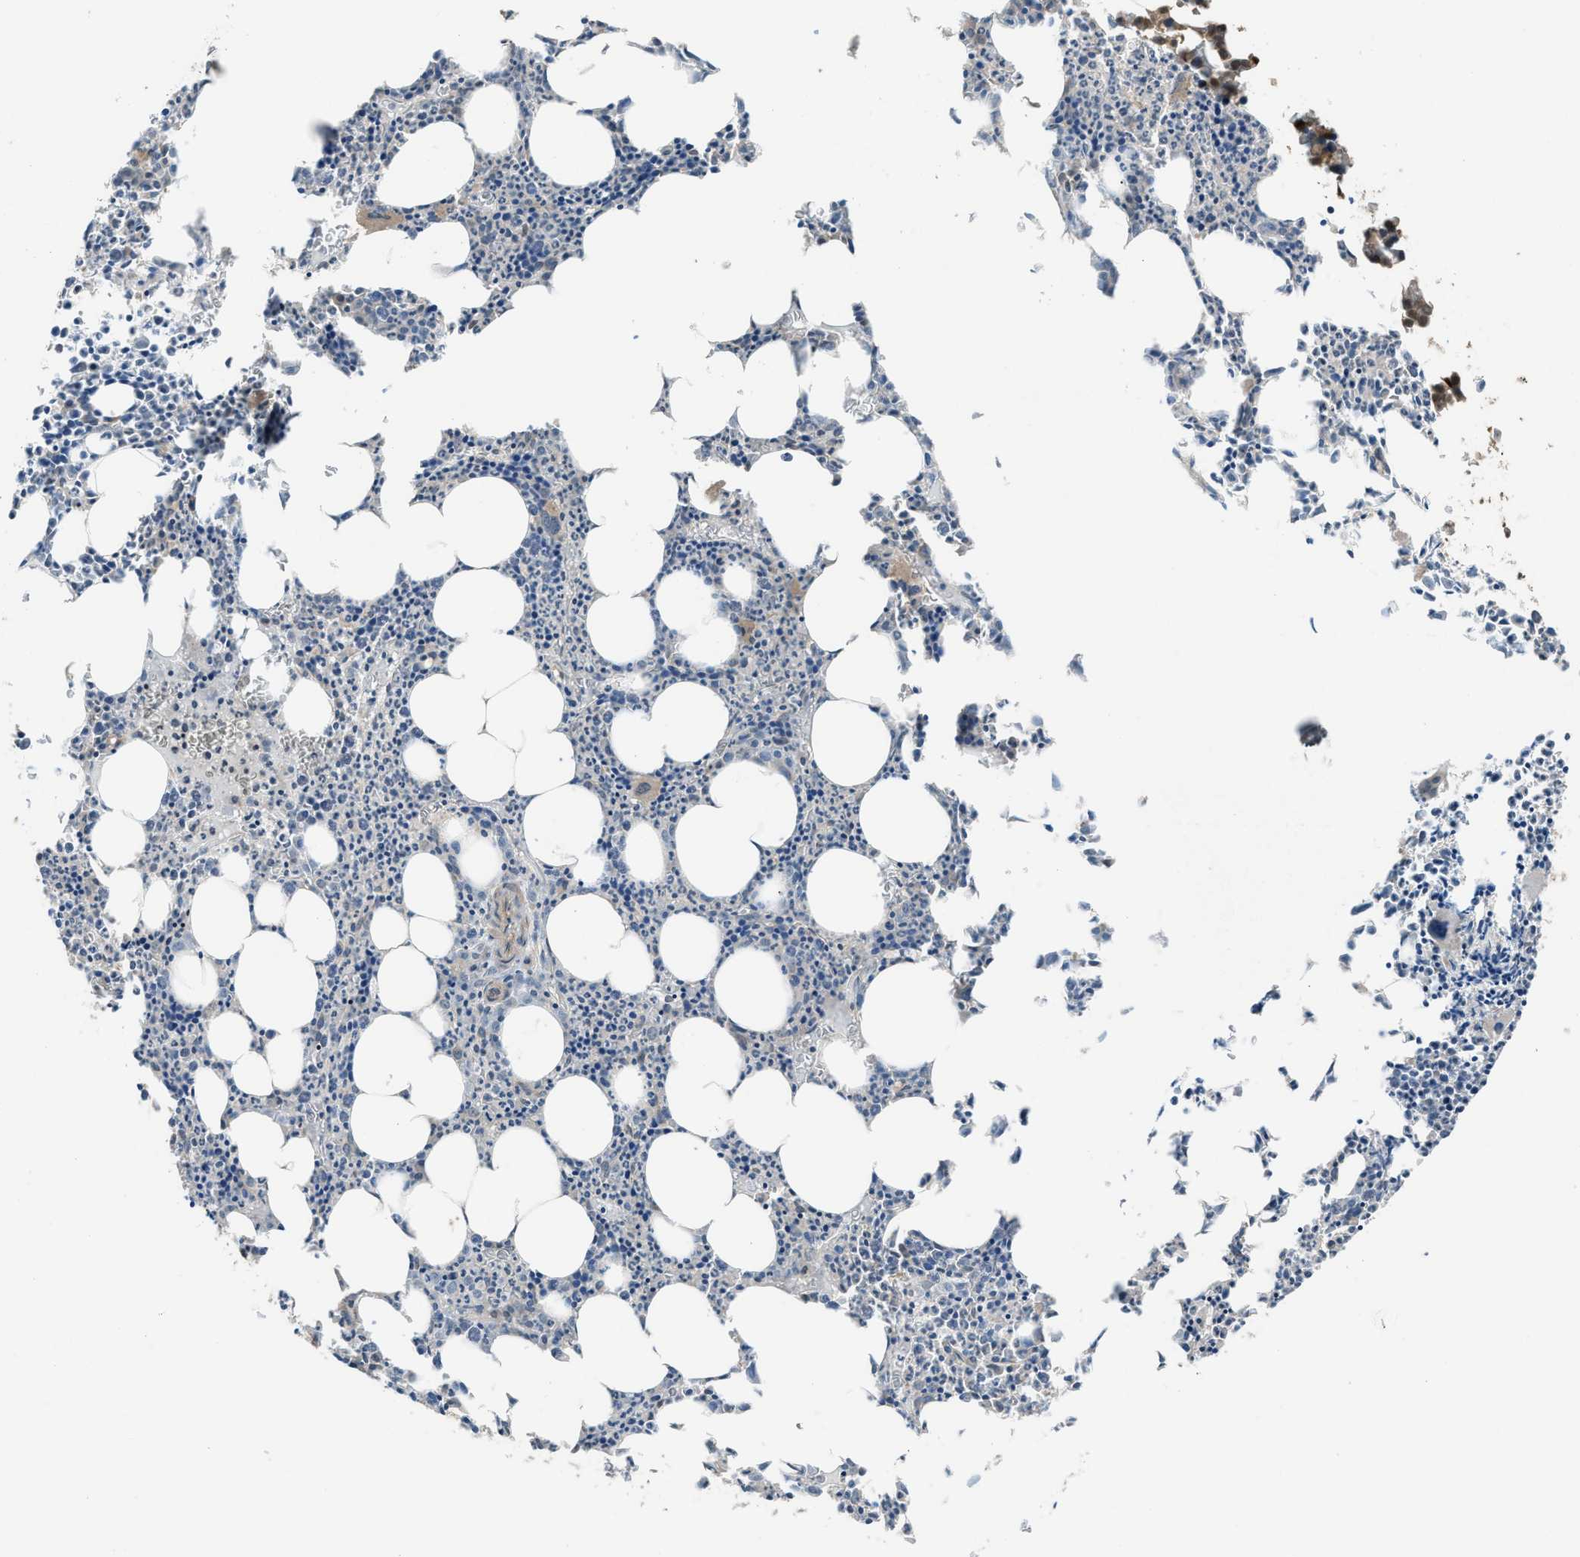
{"staining": {"intensity": "strong", "quantity": "<25%", "location": "nuclear"}, "tissue": "bone marrow", "cell_type": "Hematopoietic cells", "image_type": "normal", "snomed": [{"axis": "morphology", "description": "Normal tissue, NOS"}, {"axis": "morphology", "description": "Inflammation, NOS"}, {"axis": "topography", "description": "Bone marrow"}], "caption": "This is an image of immunohistochemistry (IHC) staining of unremarkable bone marrow, which shows strong staining in the nuclear of hematopoietic cells.", "gene": "KPNA6", "patient": {"sex": "female", "age": 40}}